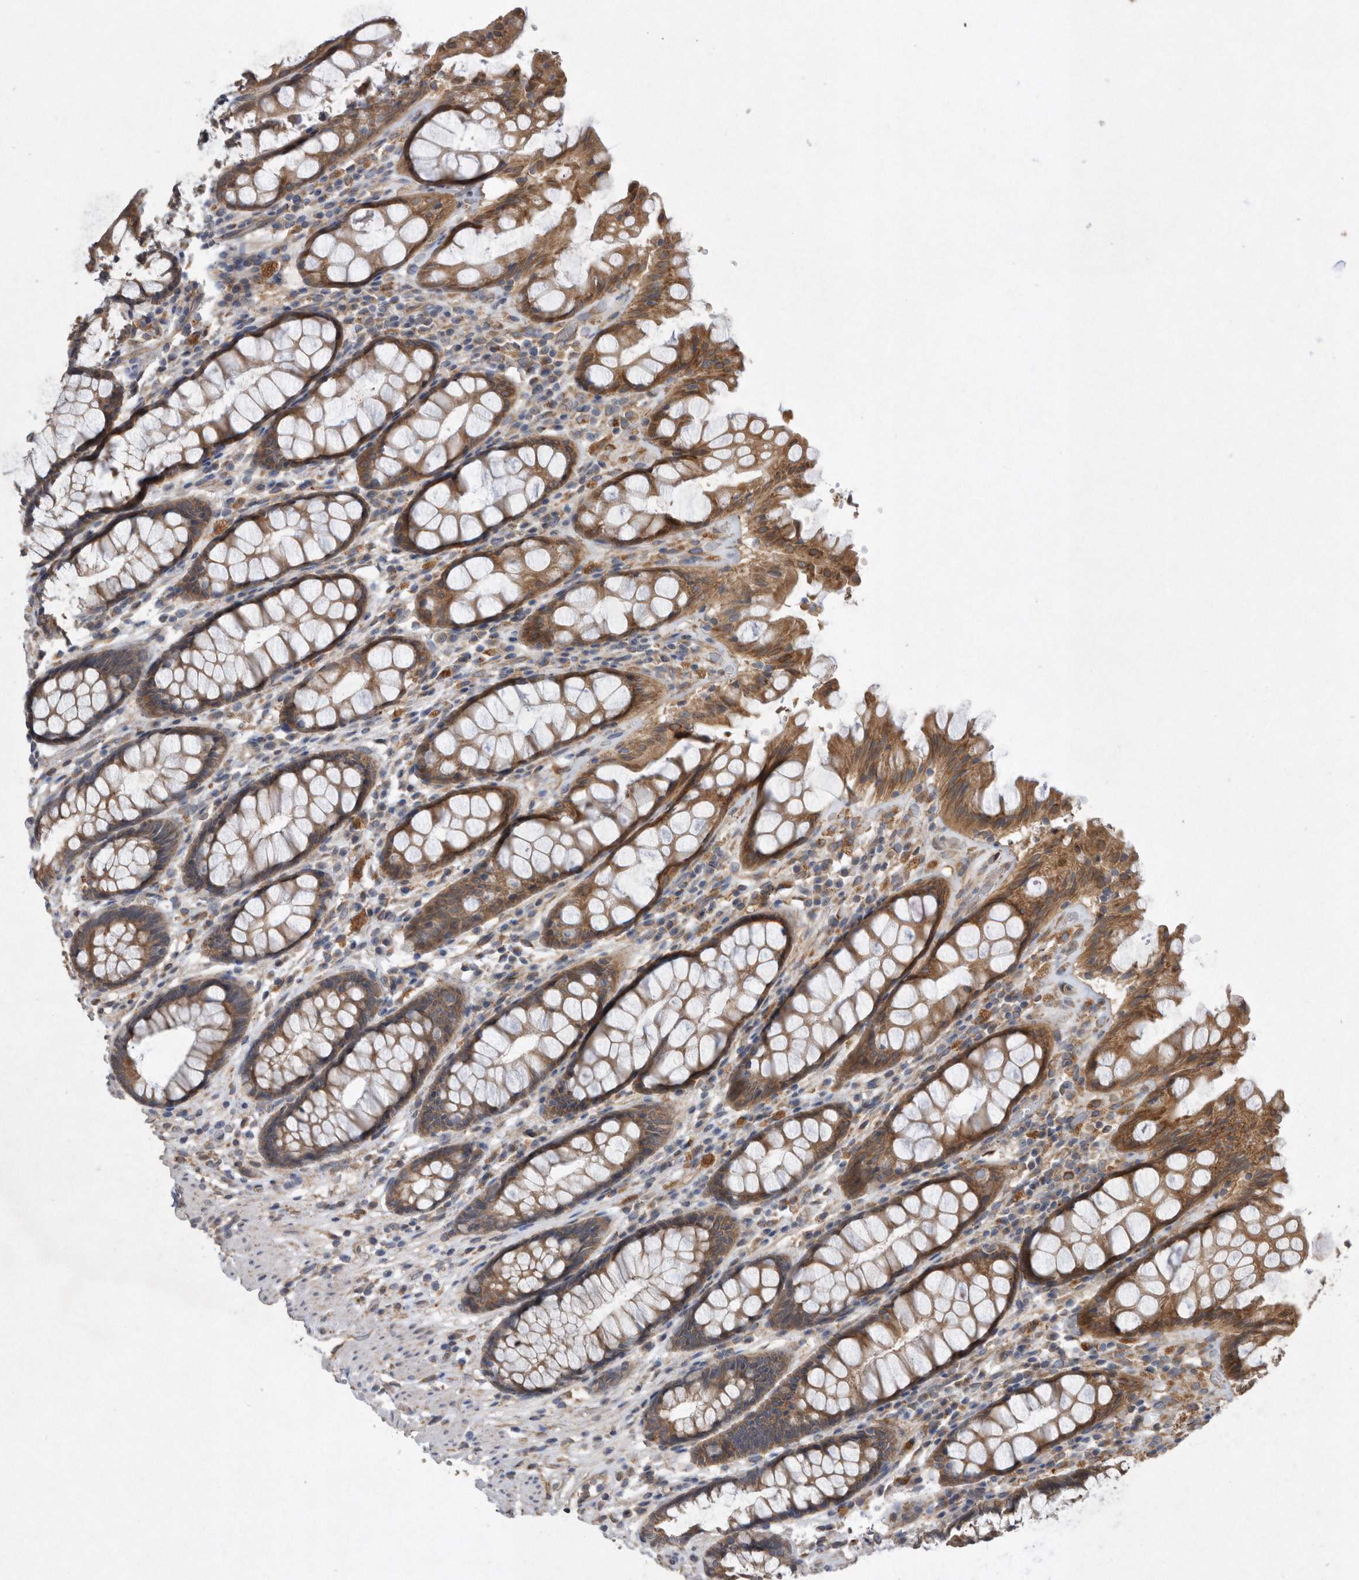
{"staining": {"intensity": "moderate", "quantity": ">75%", "location": "cytoplasmic/membranous"}, "tissue": "rectum", "cell_type": "Glandular cells", "image_type": "normal", "snomed": [{"axis": "morphology", "description": "Normal tissue, NOS"}, {"axis": "topography", "description": "Rectum"}], "caption": "Immunohistochemistry of normal human rectum shows medium levels of moderate cytoplasmic/membranous expression in about >75% of glandular cells.", "gene": "PON2", "patient": {"sex": "male", "age": 64}}